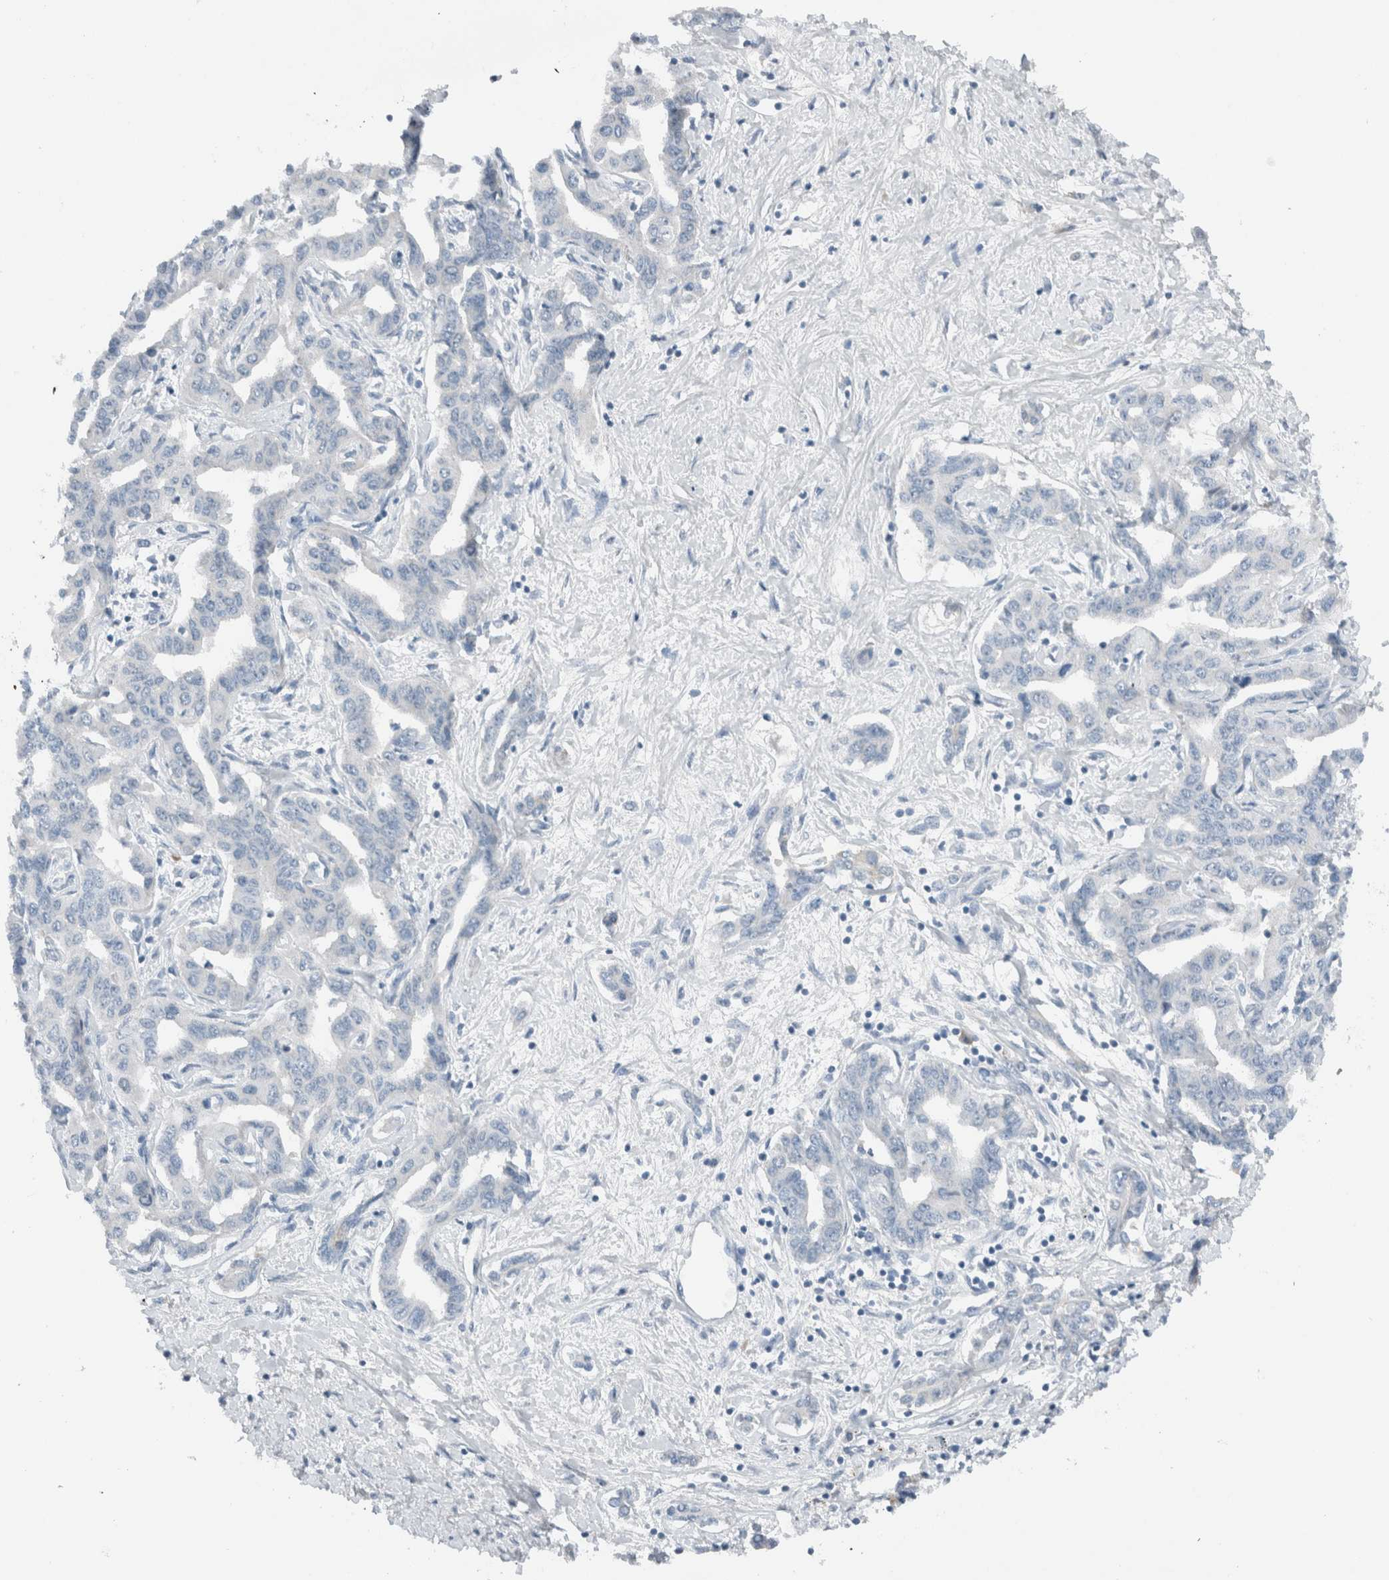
{"staining": {"intensity": "negative", "quantity": "none", "location": "none"}, "tissue": "liver cancer", "cell_type": "Tumor cells", "image_type": "cancer", "snomed": [{"axis": "morphology", "description": "Cholangiocarcinoma"}, {"axis": "topography", "description": "Liver"}], "caption": "Immunohistochemistry of human cholangiocarcinoma (liver) demonstrates no staining in tumor cells.", "gene": "DUOX1", "patient": {"sex": "male", "age": 59}}